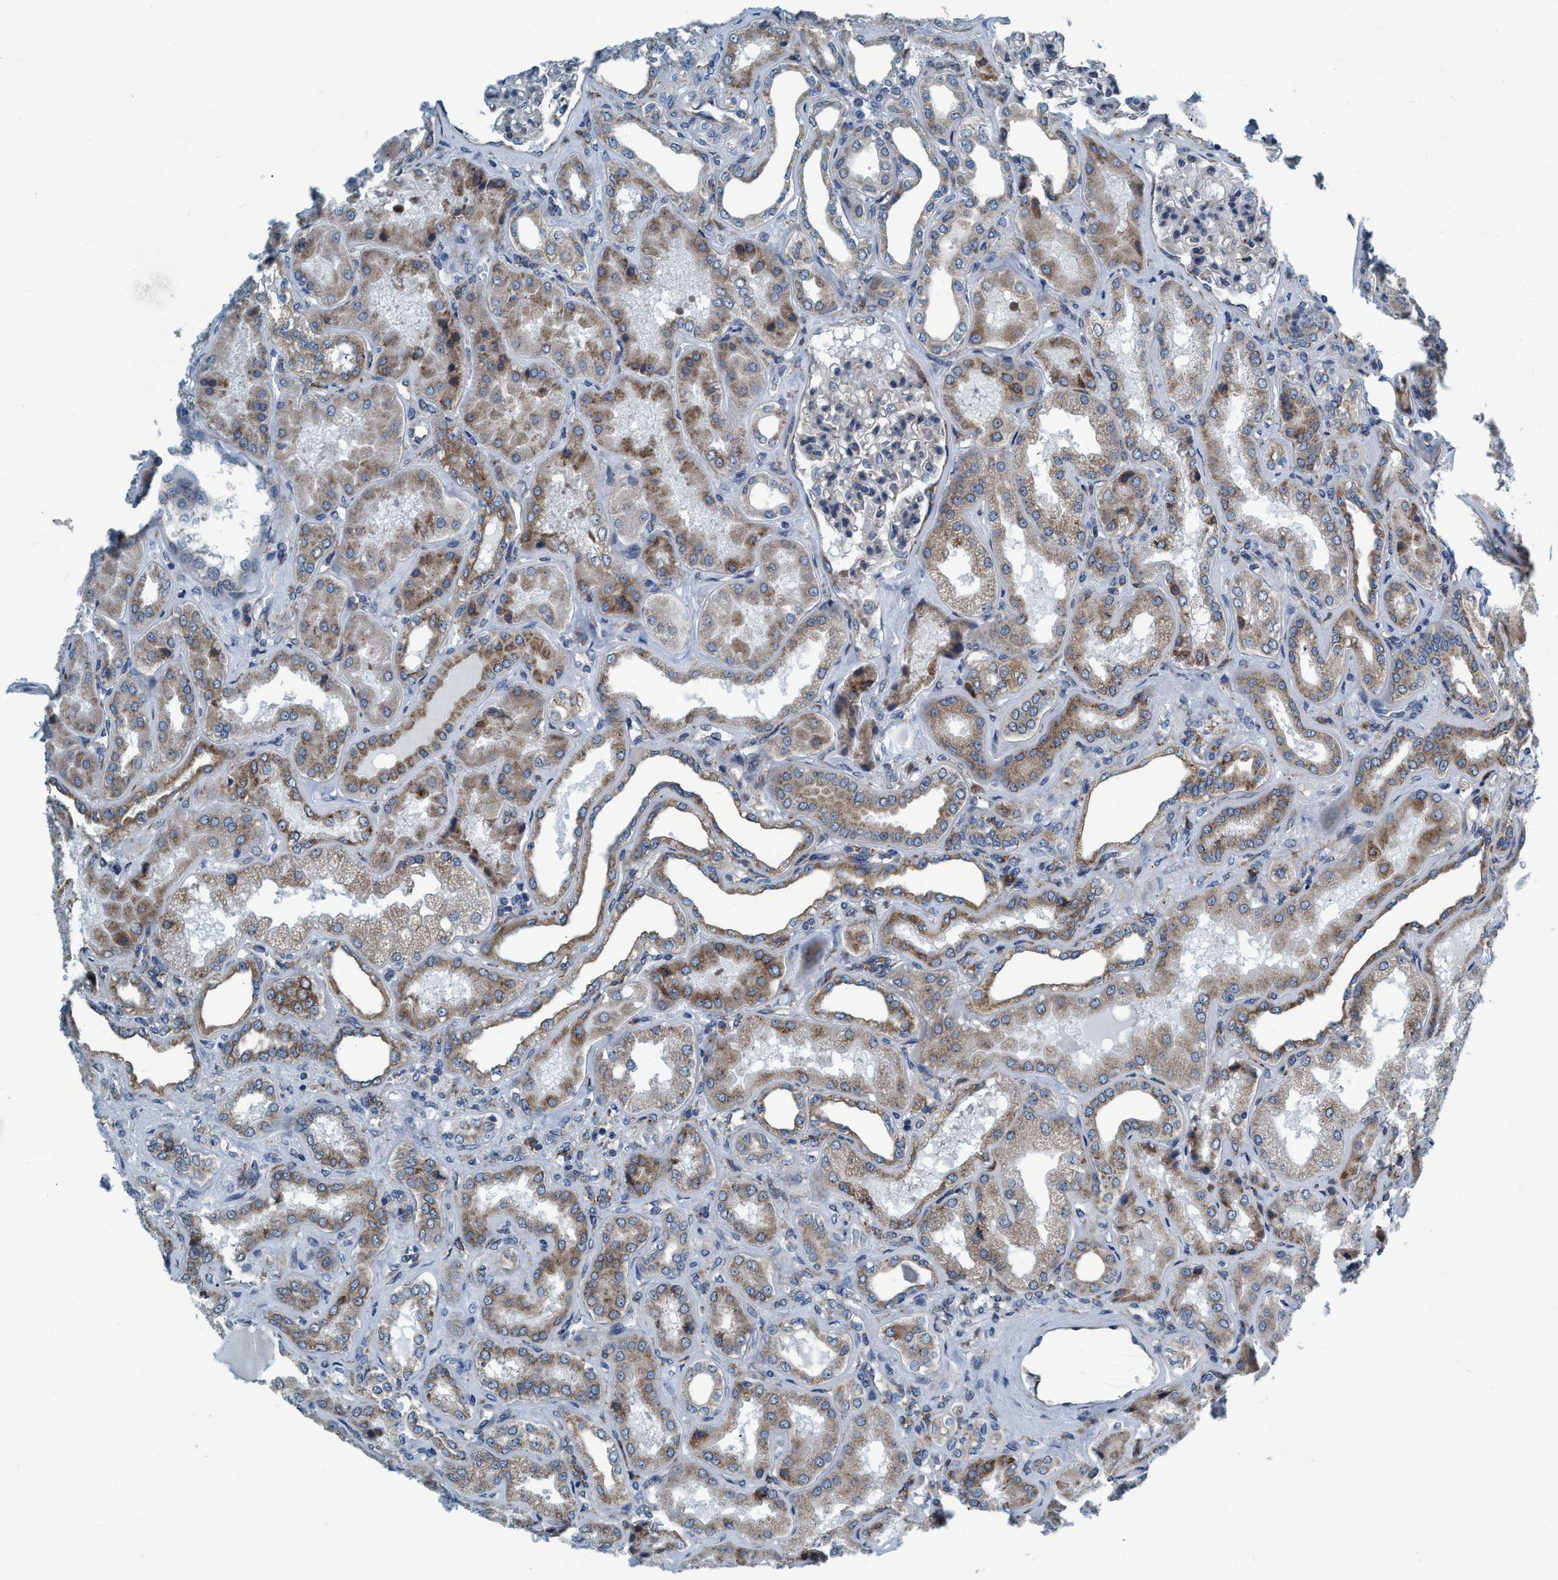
{"staining": {"intensity": "negative", "quantity": "none", "location": "none"}, "tissue": "kidney", "cell_type": "Cells in glomeruli", "image_type": "normal", "snomed": [{"axis": "morphology", "description": "Normal tissue, NOS"}, {"axis": "topography", "description": "Kidney"}], "caption": "Cells in glomeruli are negative for brown protein staining in benign kidney. The staining was performed using DAB (3,3'-diaminobenzidine) to visualize the protein expression in brown, while the nuclei were stained in blue with hematoxylin (Magnification: 20x).", "gene": "ARMC9", "patient": {"sex": "female", "age": 56}}